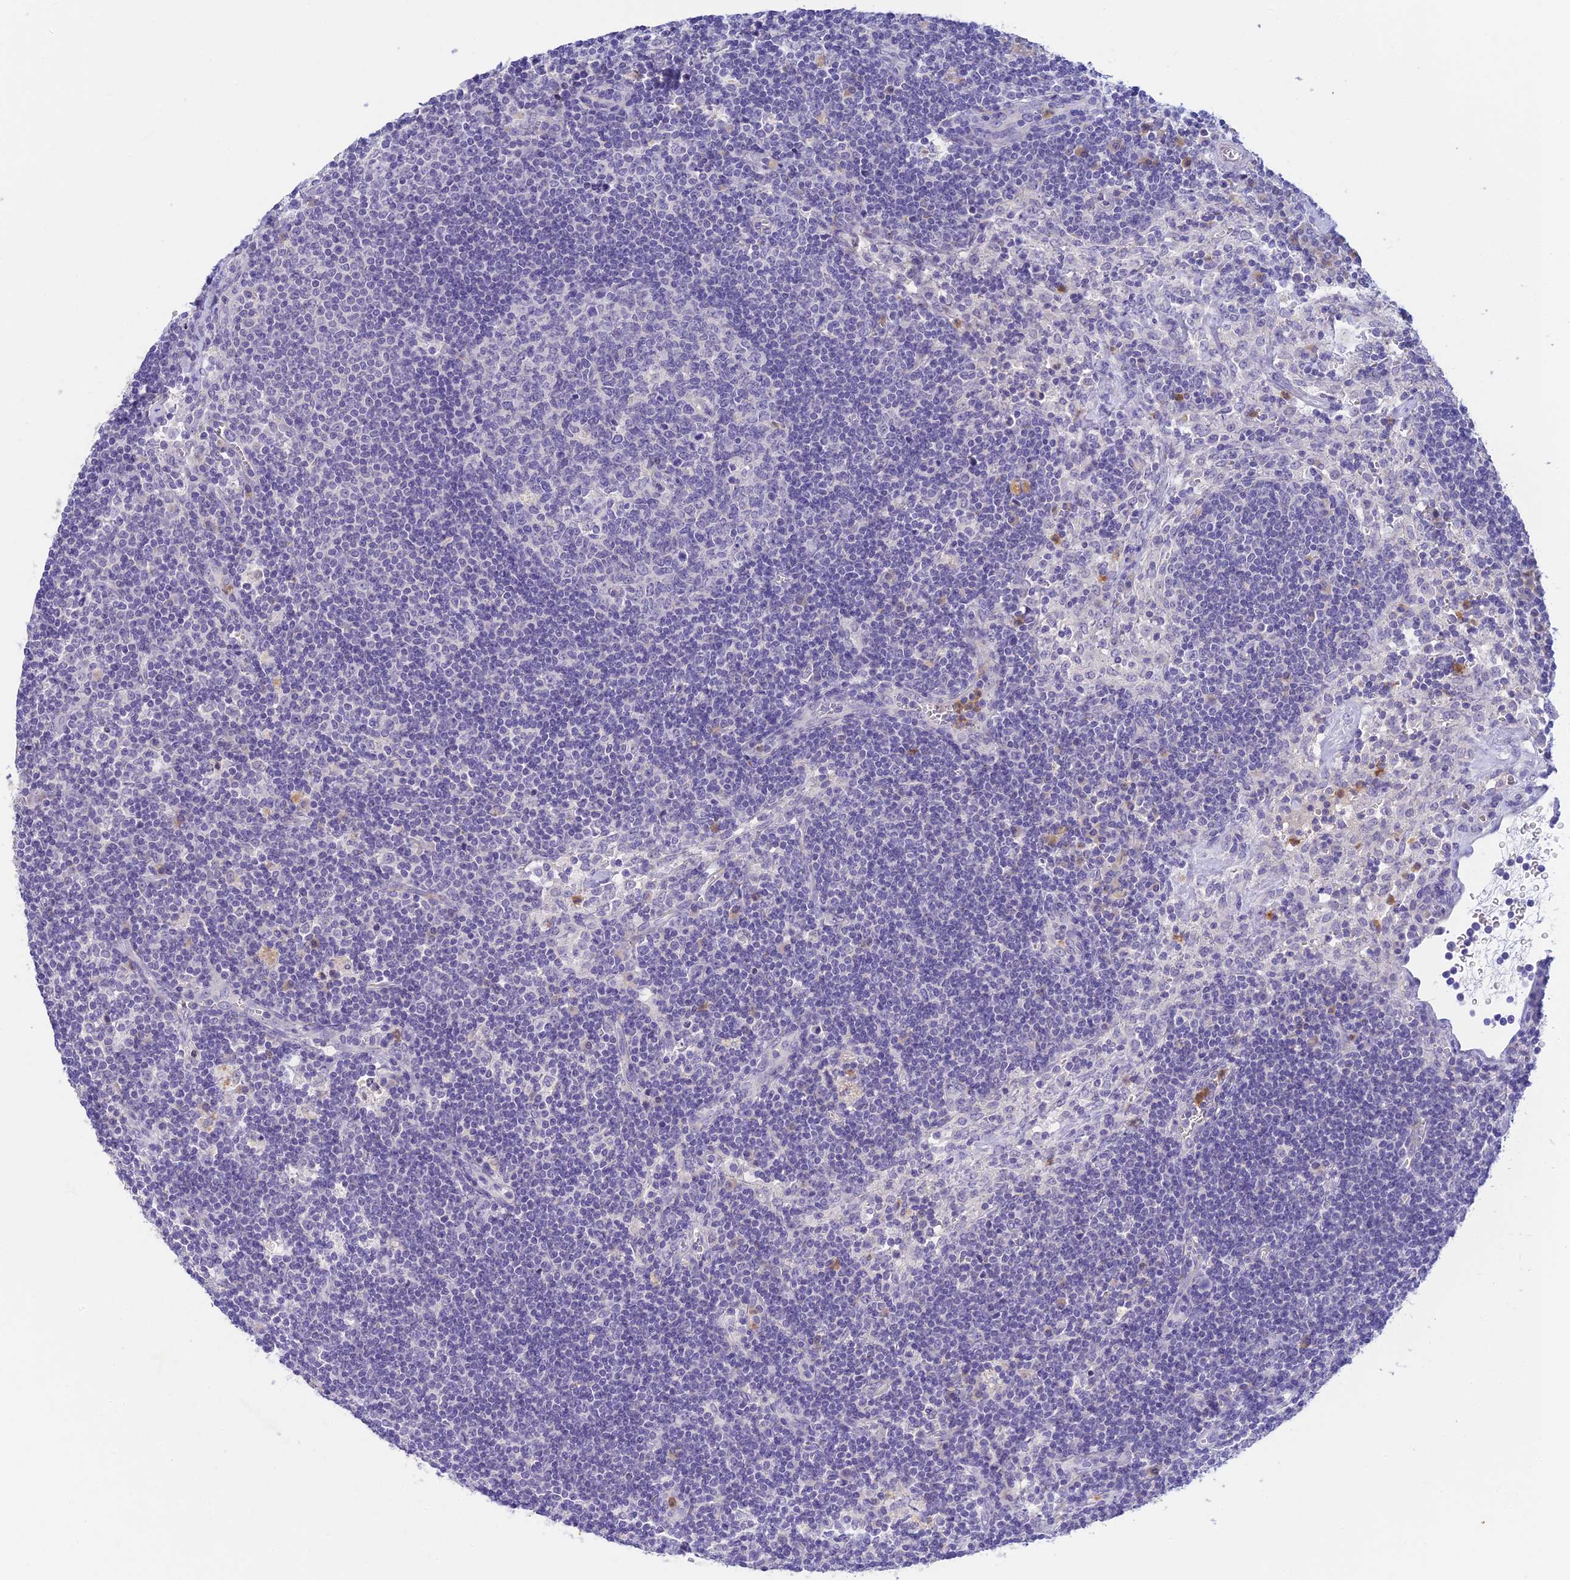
{"staining": {"intensity": "negative", "quantity": "none", "location": "none"}, "tissue": "lymph node", "cell_type": "Germinal center cells", "image_type": "normal", "snomed": [{"axis": "morphology", "description": "Normal tissue, NOS"}, {"axis": "topography", "description": "Lymph node"}], "caption": "Immunohistochemistry photomicrograph of benign lymph node: lymph node stained with DAB shows no significant protein positivity in germinal center cells.", "gene": "INTS13", "patient": {"sex": "male", "age": 58}}